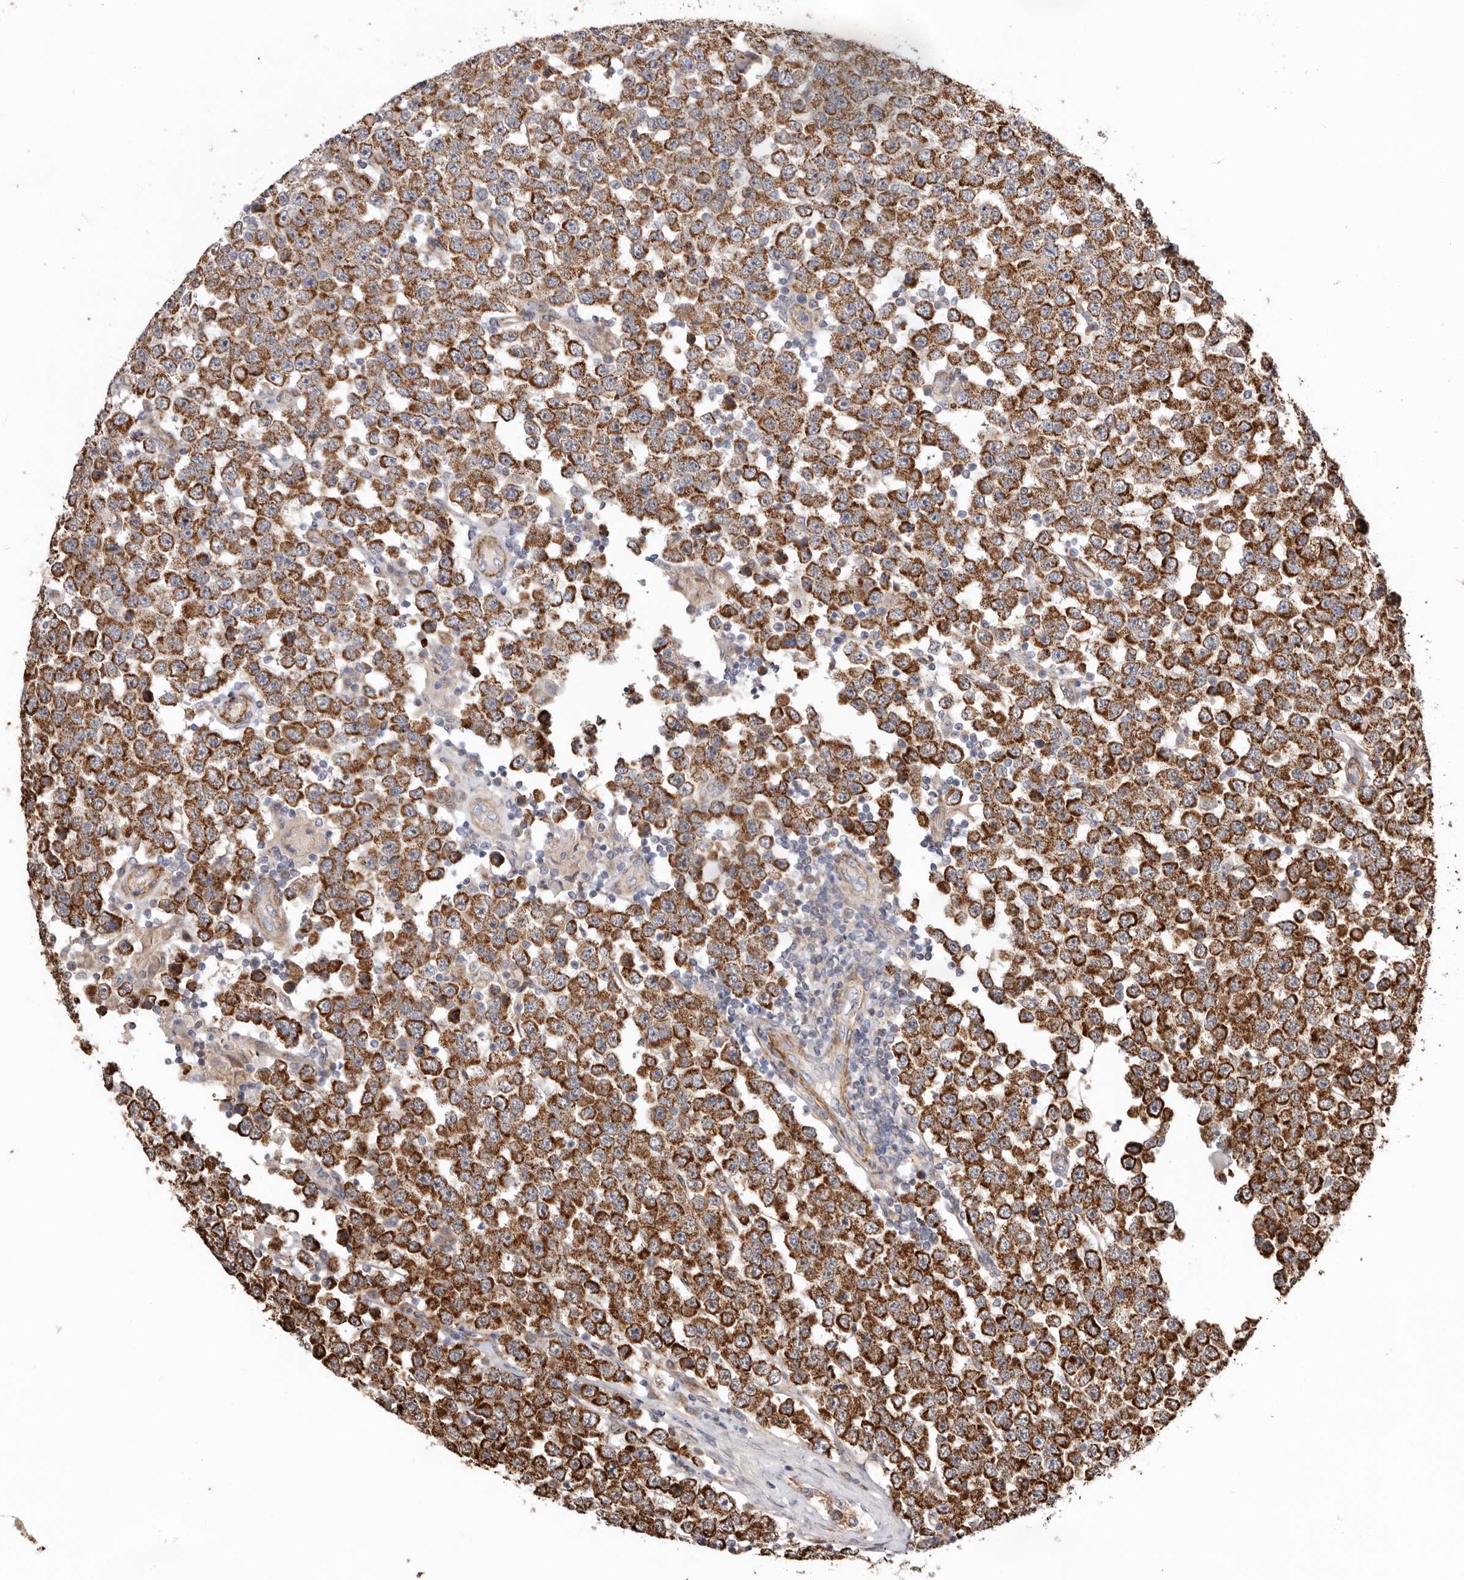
{"staining": {"intensity": "strong", "quantity": ">75%", "location": "cytoplasmic/membranous"}, "tissue": "testis cancer", "cell_type": "Tumor cells", "image_type": "cancer", "snomed": [{"axis": "morphology", "description": "Seminoma, NOS"}, {"axis": "topography", "description": "Testis"}], "caption": "Immunohistochemical staining of testis seminoma shows strong cytoplasmic/membranous protein expression in about >75% of tumor cells.", "gene": "PROKR1", "patient": {"sex": "male", "age": 28}}